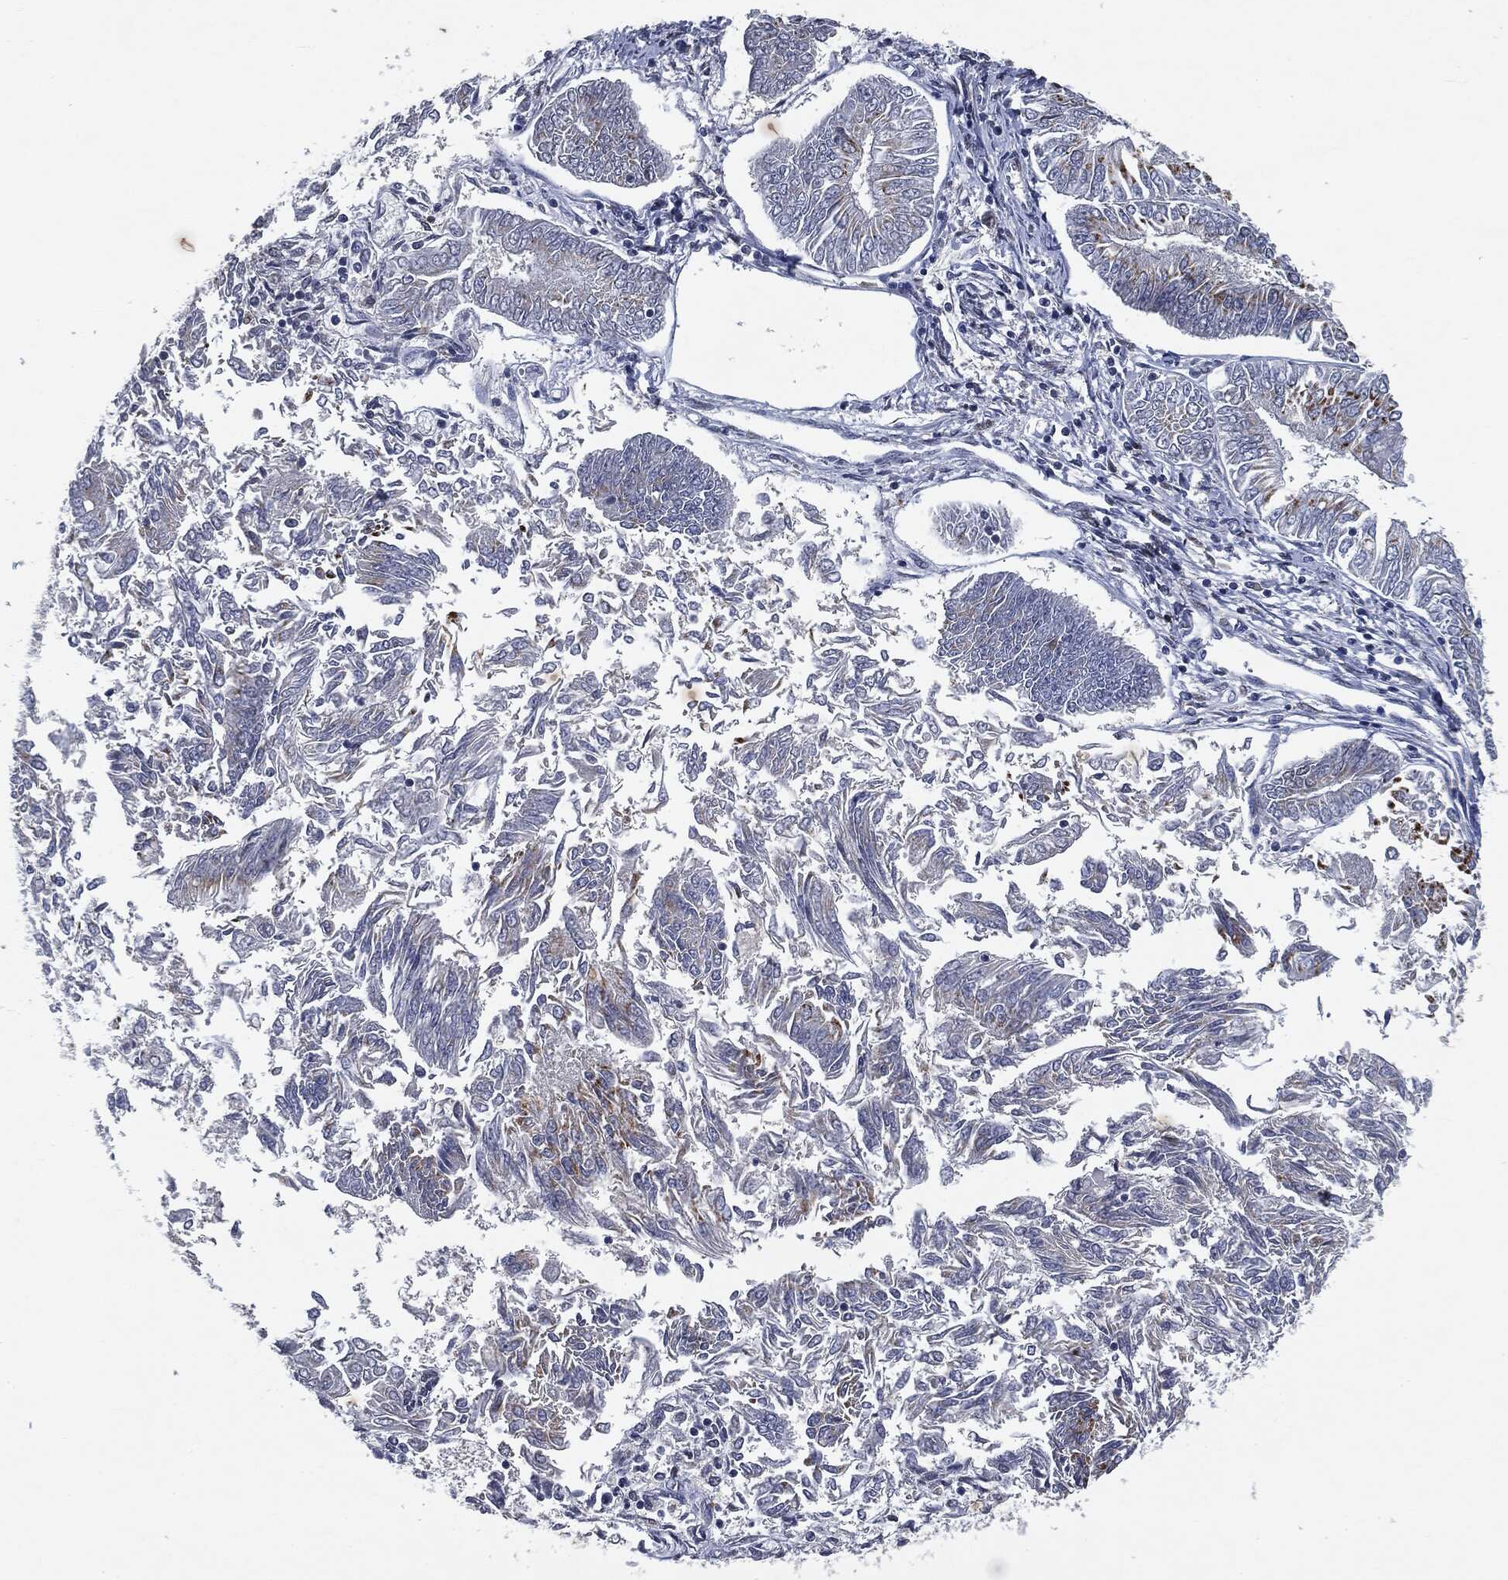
{"staining": {"intensity": "negative", "quantity": "none", "location": "none"}, "tissue": "endometrial cancer", "cell_type": "Tumor cells", "image_type": "cancer", "snomed": [{"axis": "morphology", "description": "Adenocarcinoma, NOS"}, {"axis": "topography", "description": "Endometrium"}], "caption": "A high-resolution image shows IHC staining of adenocarcinoma (endometrial), which shows no significant staining in tumor cells. (Stains: DAB (3,3'-diaminobenzidine) IHC with hematoxylin counter stain, Microscopy: brightfield microscopy at high magnification).", "gene": "CASD1", "patient": {"sex": "female", "age": 58}}